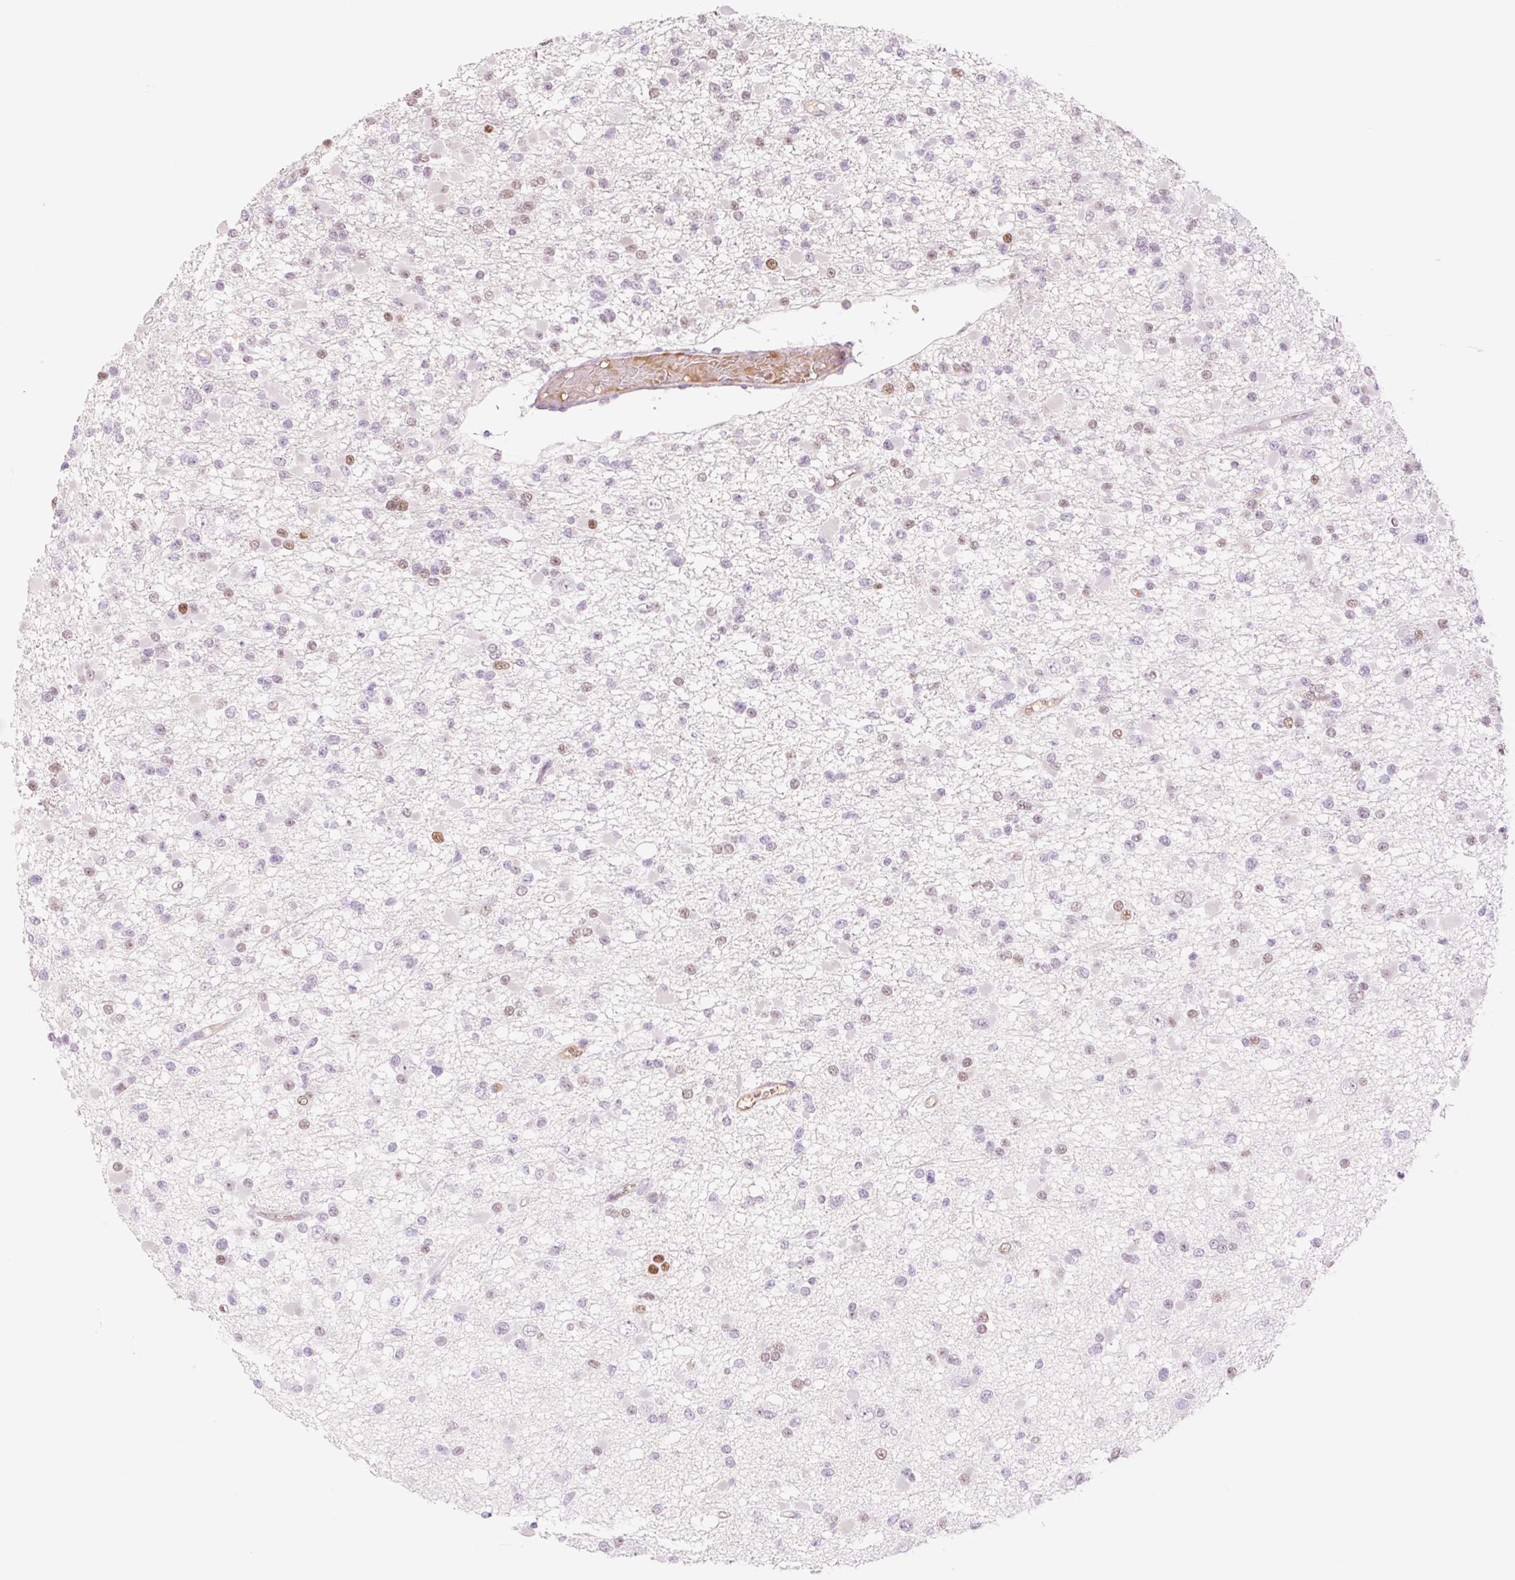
{"staining": {"intensity": "weak", "quantity": "25%-75%", "location": "nuclear"}, "tissue": "glioma", "cell_type": "Tumor cells", "image_type": "cancer", "snomed": [{"axis": "morphology", "description": "Glioma, malignant, Low grade"}, {"axis": "topography", "description": "Brain"}], "caption": "Human glioma stained with a brown dye exhibits weak nuclear positive positivity in approximately 25%-75% of tumor cells.", "gene": "HEBP1", "patient": {"sex": "female", "age": 22}}